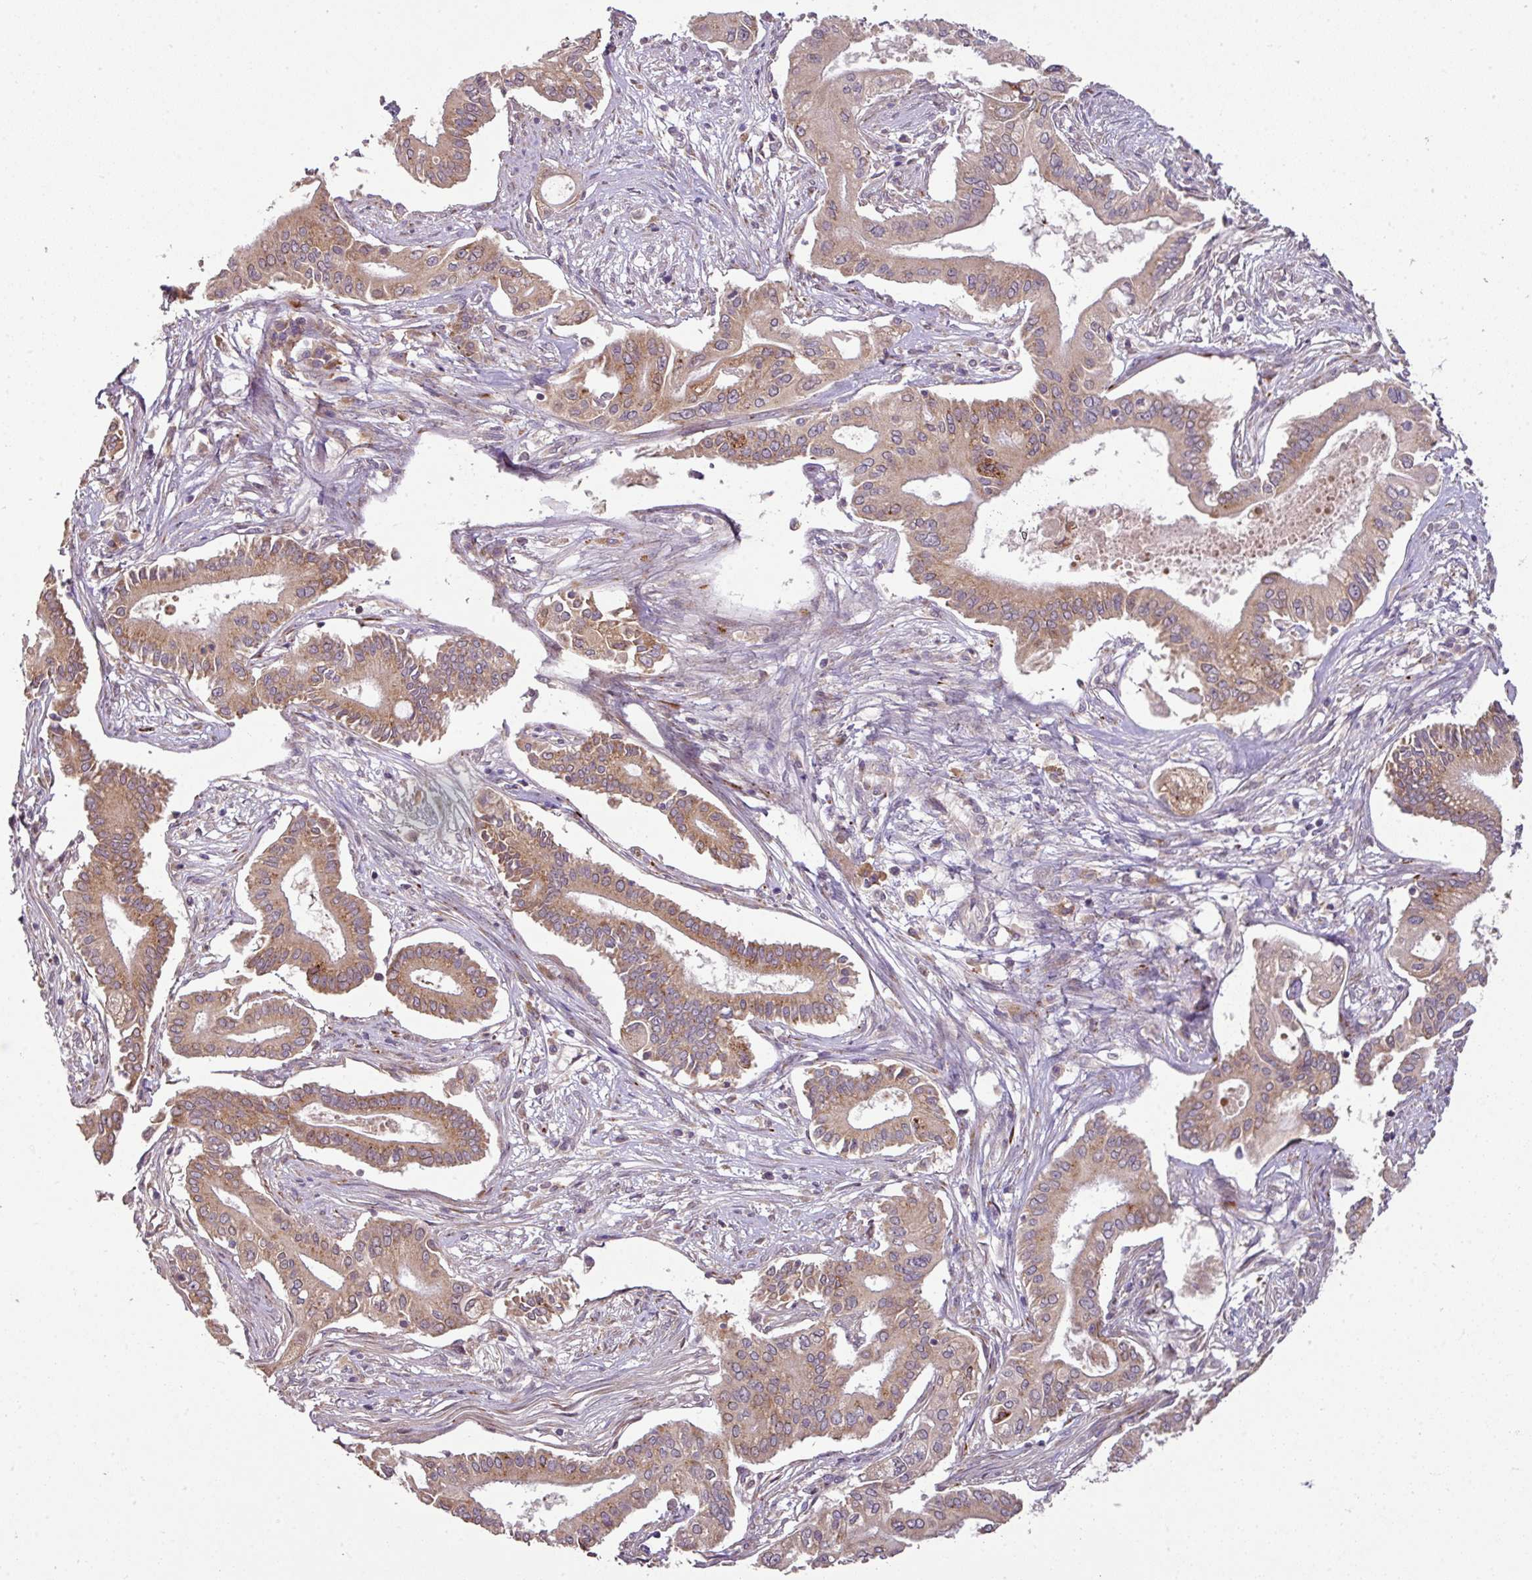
{"staining": {"intensity": "moderate", "quantity": ">75%", "location": "cytoplasmic/membranous"}, "tissue": "pancreatic cancer", "cell_type": "Tumor cells", "image_type": "cancer", "snomed": [{"axis": "morphology", "description": "Adenocarcinoma, NOS"}, {"axis": "topography", "description": "Pancreas"}], "caption": "A brown stain labels moderate cytoplasmic/membranous positivity of a protein in human pancreatic cancer tumor cells.", "gene": "SPCS3", "patient": {"sex": "female", "age": 68}}